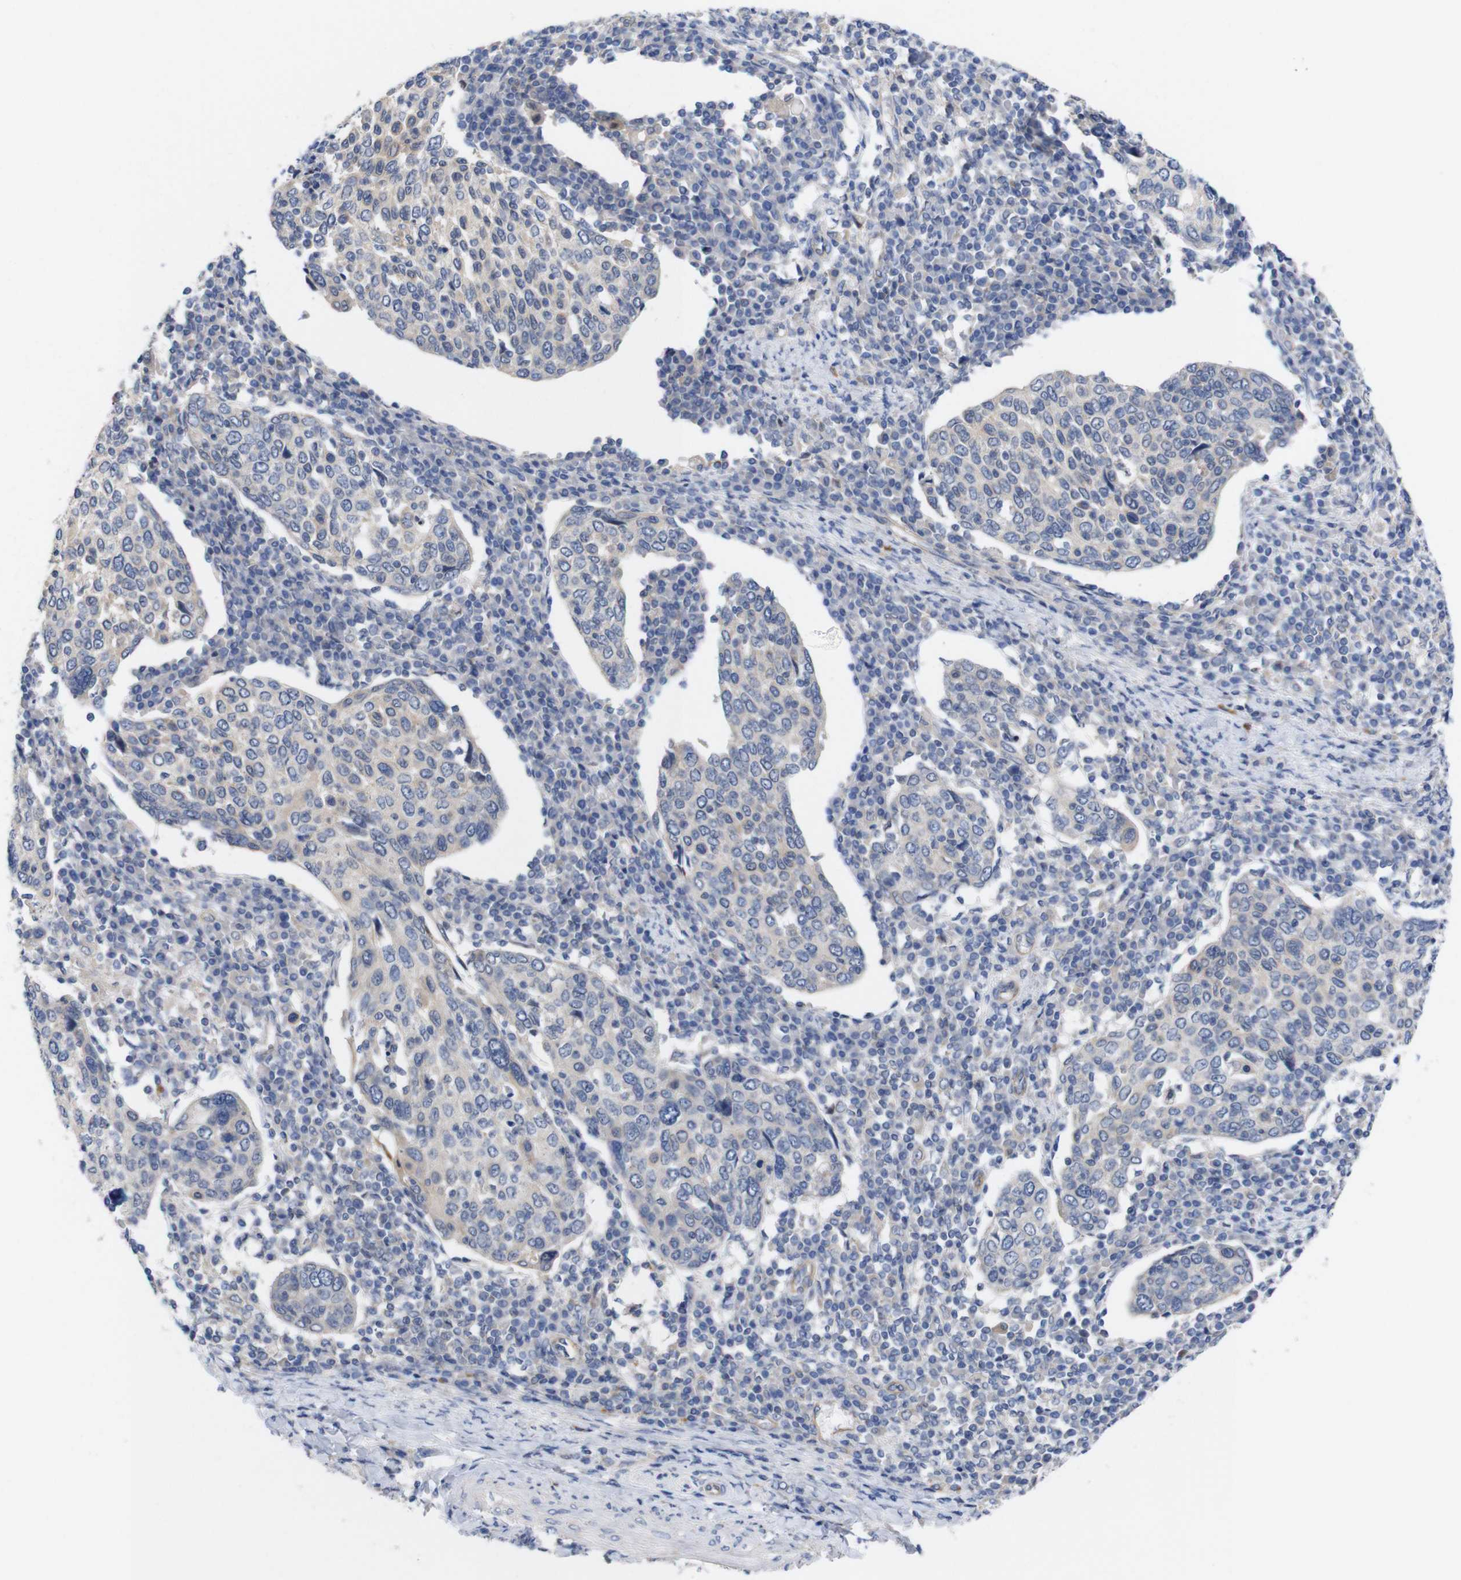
{"staining": {"intensity": "weak", "quantity": "<25%", "location": "cytoplasmic/membranous"}, "tissue": "cervical cancer", "cell_type": "Tumor cells", "image_type": "cancer", "snomed": [{"axis": "morphology", "description": "Squamous cell carcinoma, NOS"}, {"axis": "topography", "description": "Cervix"}], "caption": "An immunohistochemistry micrograph of cervical cancer (squamous cell carcinoma) is shown. There is no staining in tumor cells of cervical cancer (squamous cell carcinoma). (Immunohistochemistry, brightfield microscopy, high magnification).", "gene": "USH1C", "patient": {"sex": "female", "age": 40}}